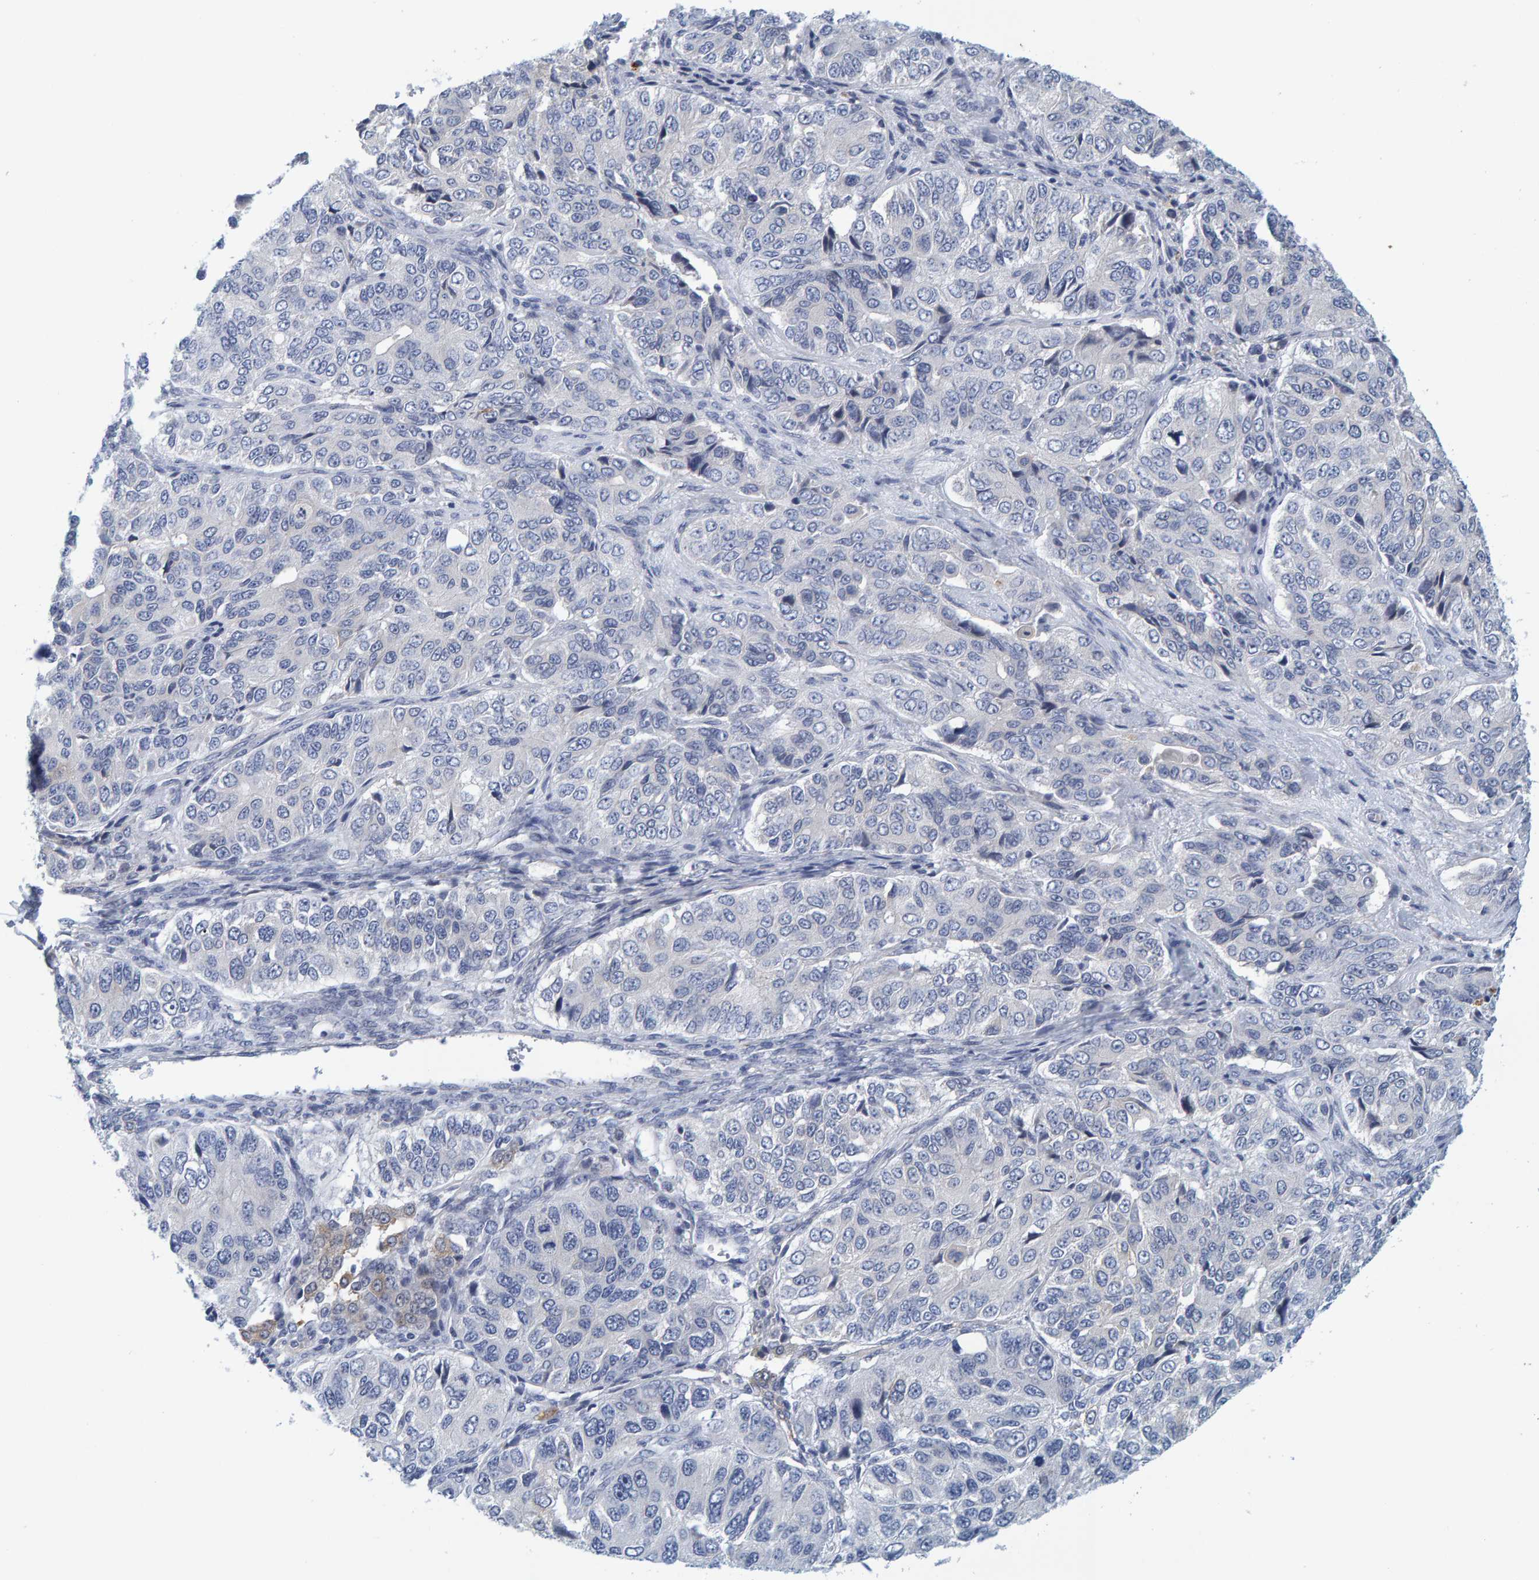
{"staining": {"intensity": "negative", "quantity": "none", "location": "none"}, "tissue": "ovarian cancer", "cell_type": "Tumor cells", "image_type": "cancer", "snomed": [{"axis": "morphology", "description": "Carcinoma, endometroid"}, {"axis": "topography", "description": "Ovary"}], "caption": "Image shows no significant protein positivity in tumor cells of ovarian endometroid carcinoma.", "gene": "ZNF77", "patient": {"sex": "female", "age": 51}}